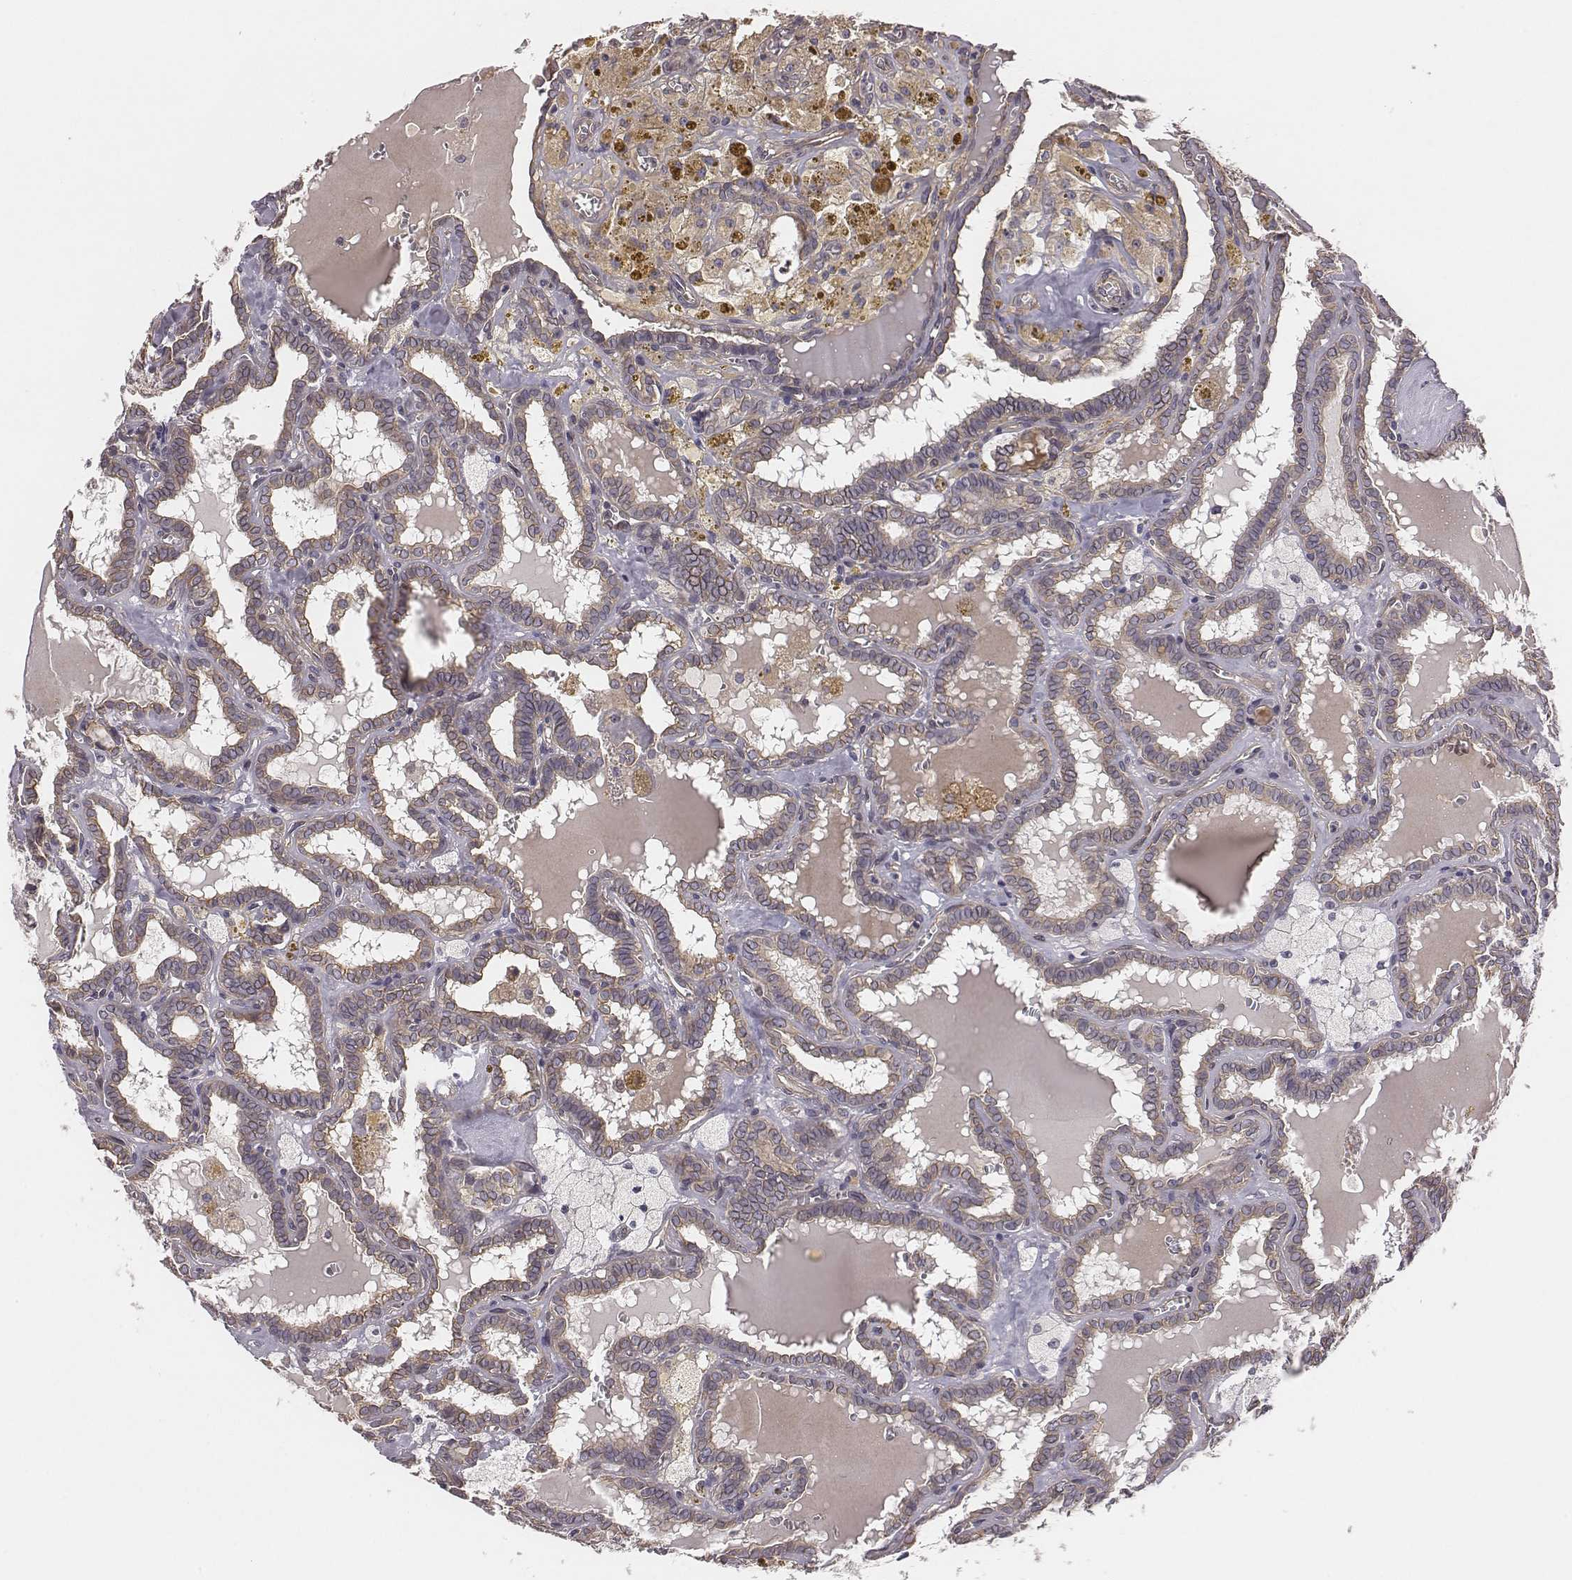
{"staining": {"intensity": "weak", "quantity": "25%-75%", "location": "cytoplasmic/membranous"}, "tissue": "thyroid cancer", "cell_type": "Tumor cells", "image_type": "cancer", "snomed": [{"axis": "morphology", "description": "Papillary adenocarcinoma, NOS"}, {"axis": "topography", "description": "Thyroid gland"}], "caption": "Weak cytoplasmic/membranous protein expression is present in about 25%-75% of tumor cells in papillary adenocarcinoma (thyroid).", "gene": "SCARF1", "patient": {"sex": "female", "age": 39}}